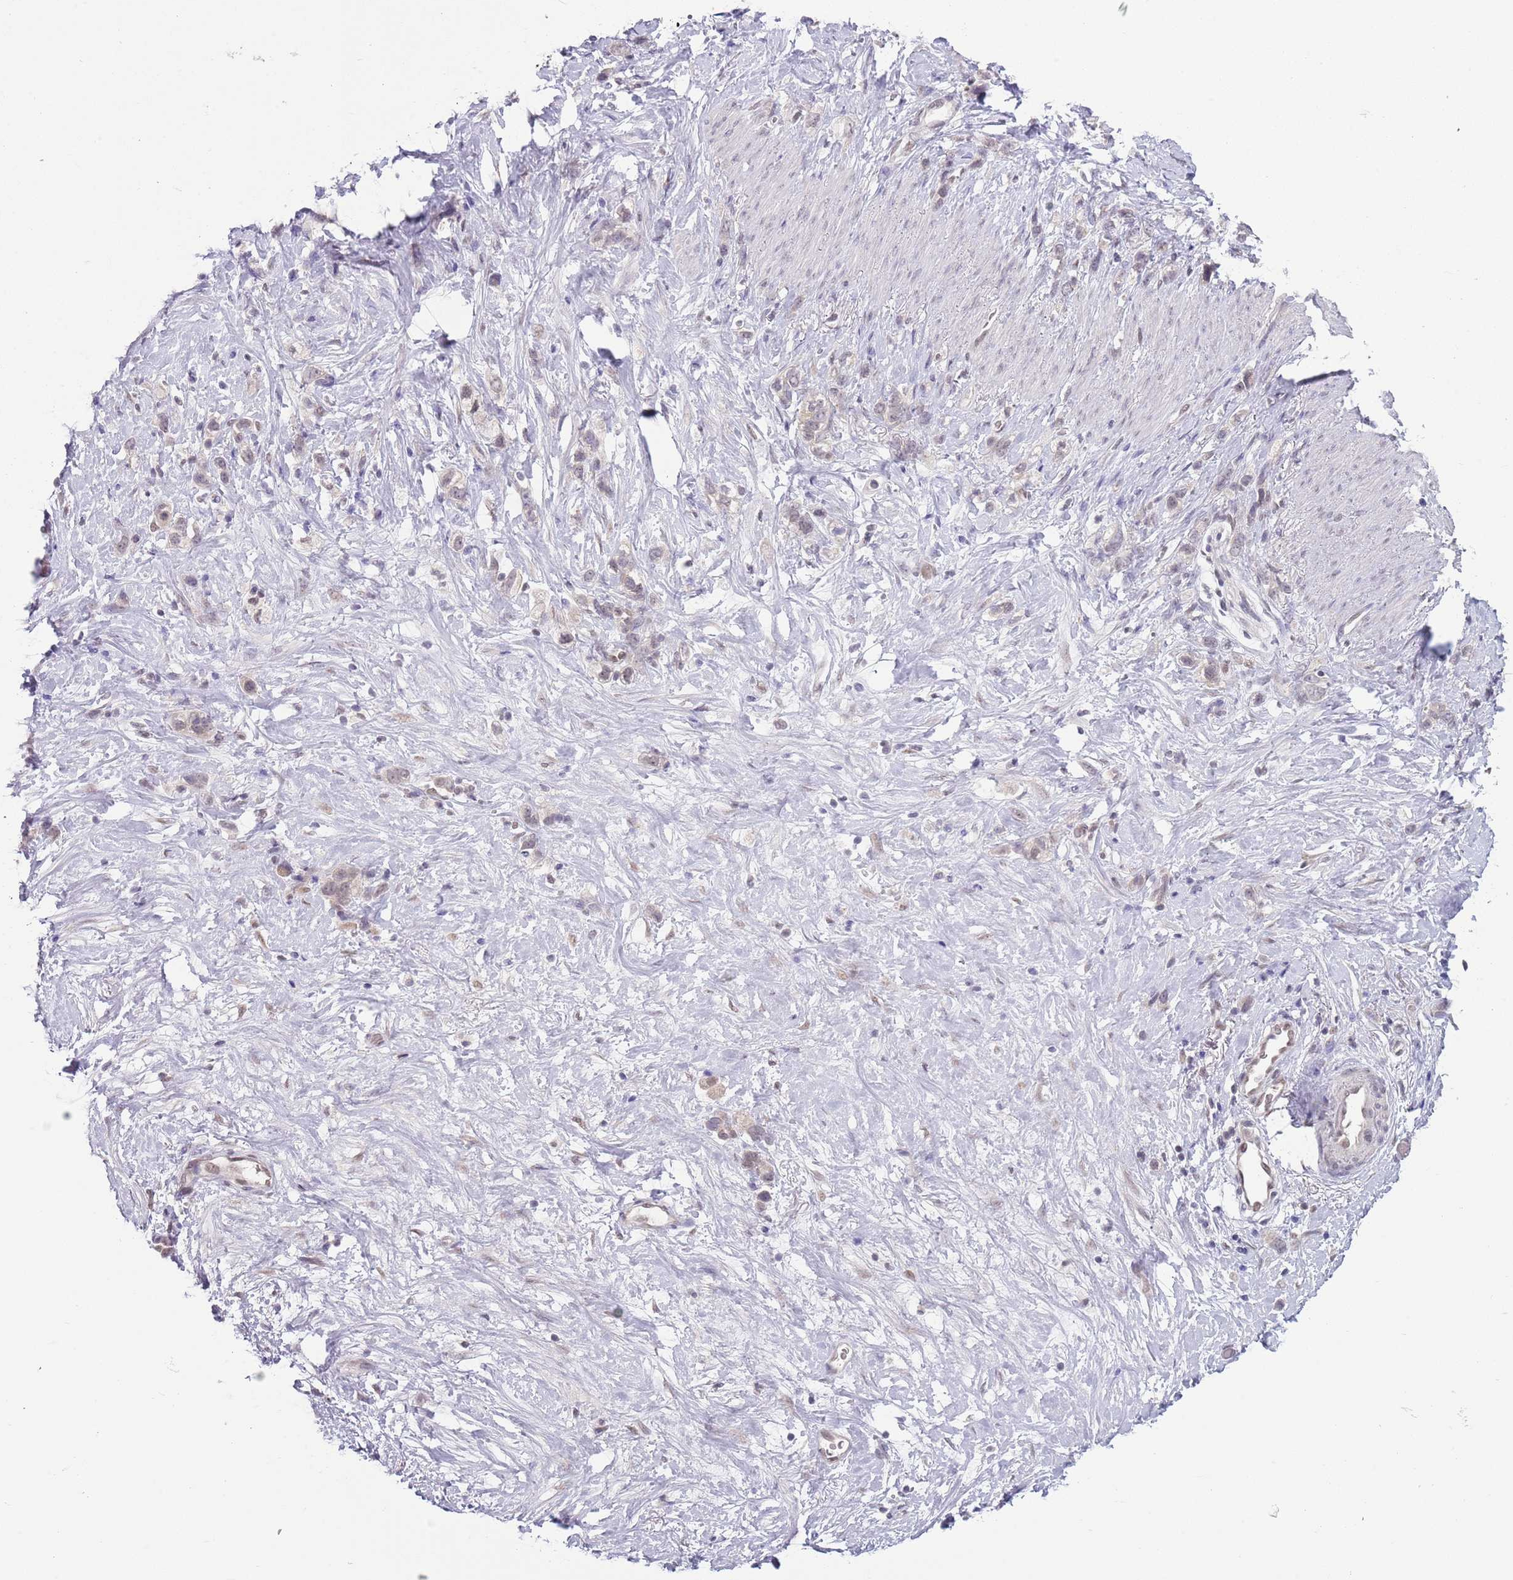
{"staining": {"intensity": "negative", "quantity": "none", "location": "none"}, "tissue": "stomach cancer", "cell_type": "Tumor cells", "image_type": "cancer", "snomed": [{"axis": "morphology", "description": "Adenocarcinoma, NOS"}, {"axis": "topography", "description": "Stomach"}], "caption": "This is an IHC photomicrograph of human stomach cancer. There is no staining in tumor cells.", "gene": "TM2D1", "patient": {"sex": "female", "age": 65}}